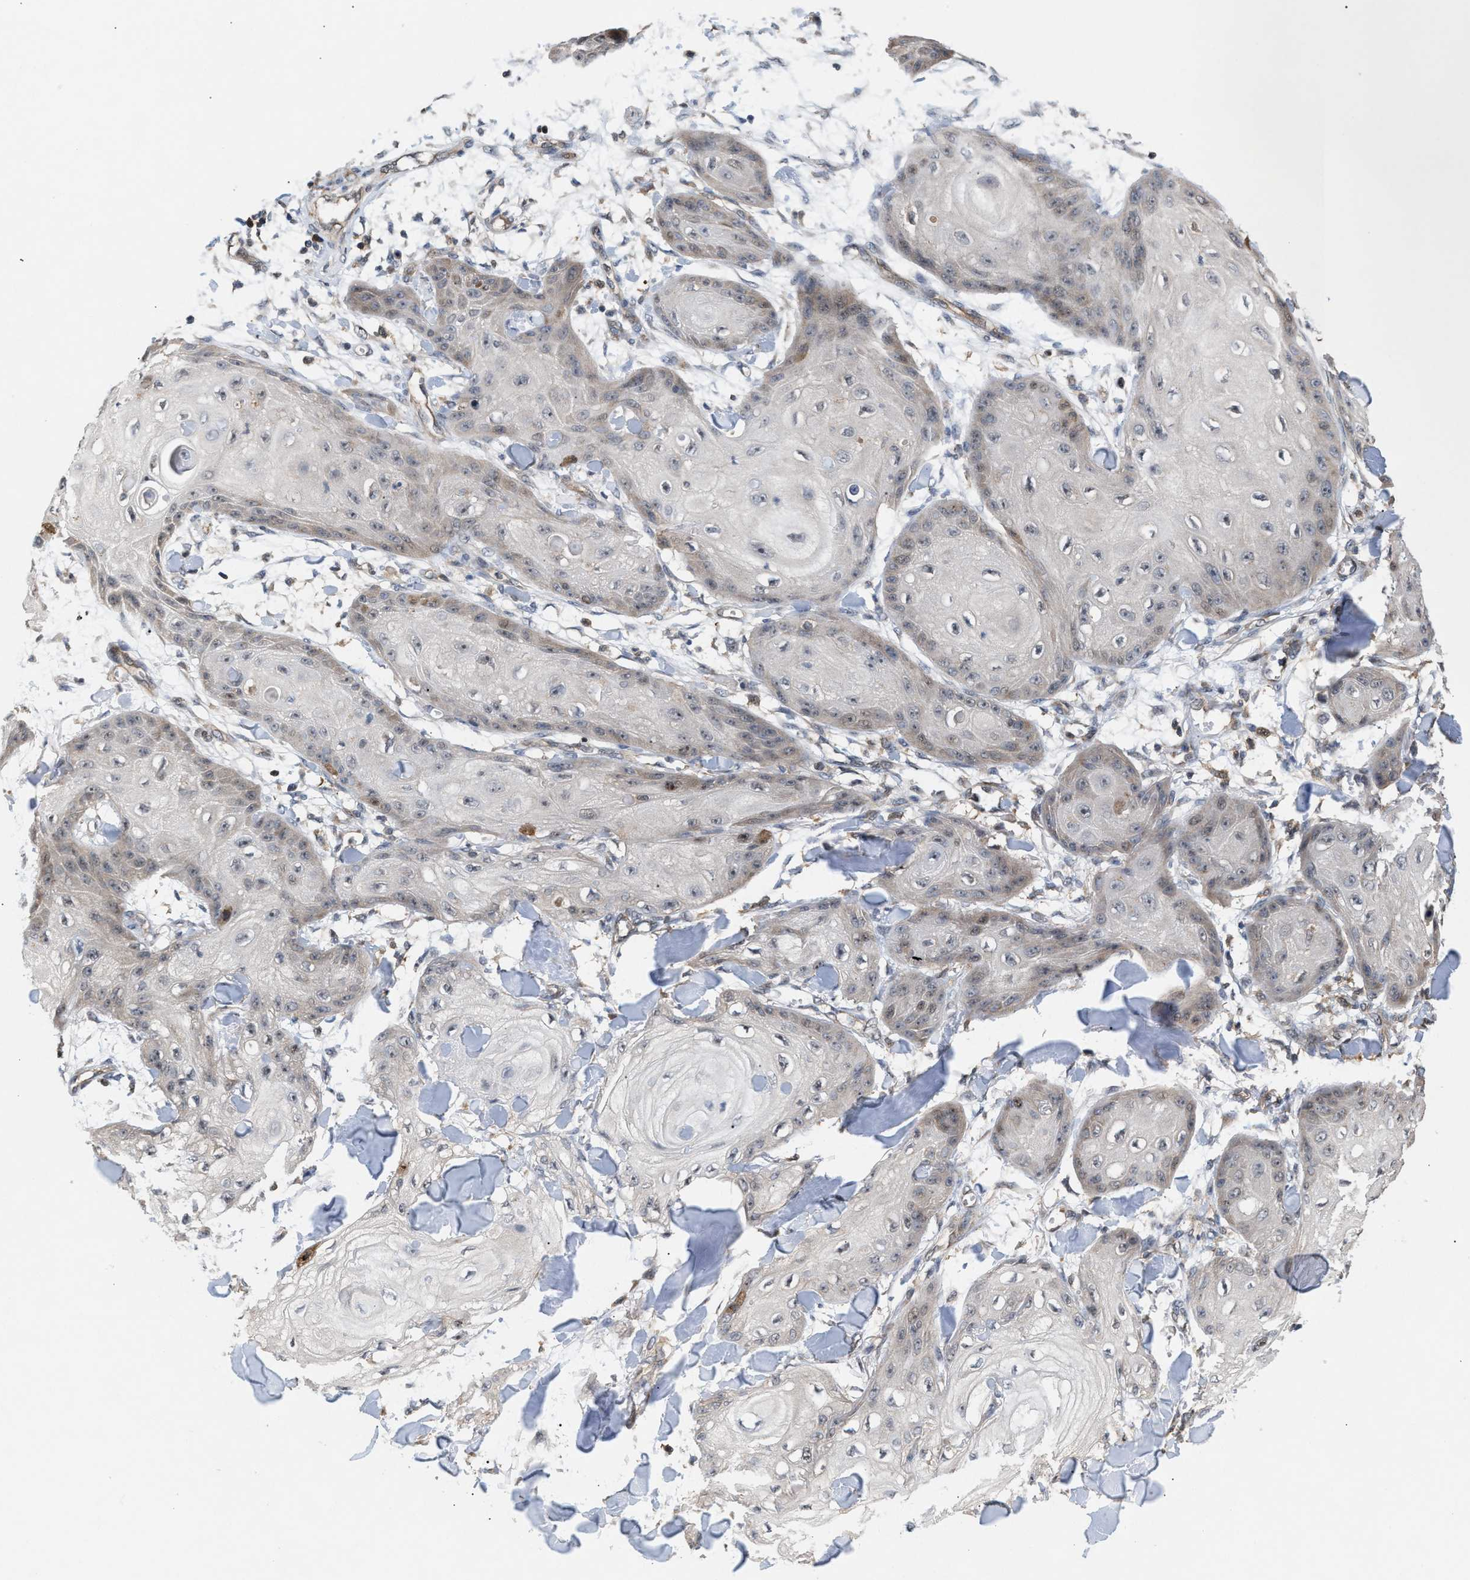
{"staining": {"intensity": "negative", "quantity": "none", "location": "none"}, "tissue": "skin cancer", "cell_type": "Tumor cells", "image_type": "cancer", "snomed": [{"axis": "morphology", "description": "Squamous cell carcinoma, NOS"}, {"axis": "topography", "description": "Skin"}], "caption": "Immunohistochemical staining of skin cancer (squamous cell carcinoma) reveals no significant staining in tumor cells.", "gene": "GLOD4", "patient": {"sex": "male", "age": 74}}